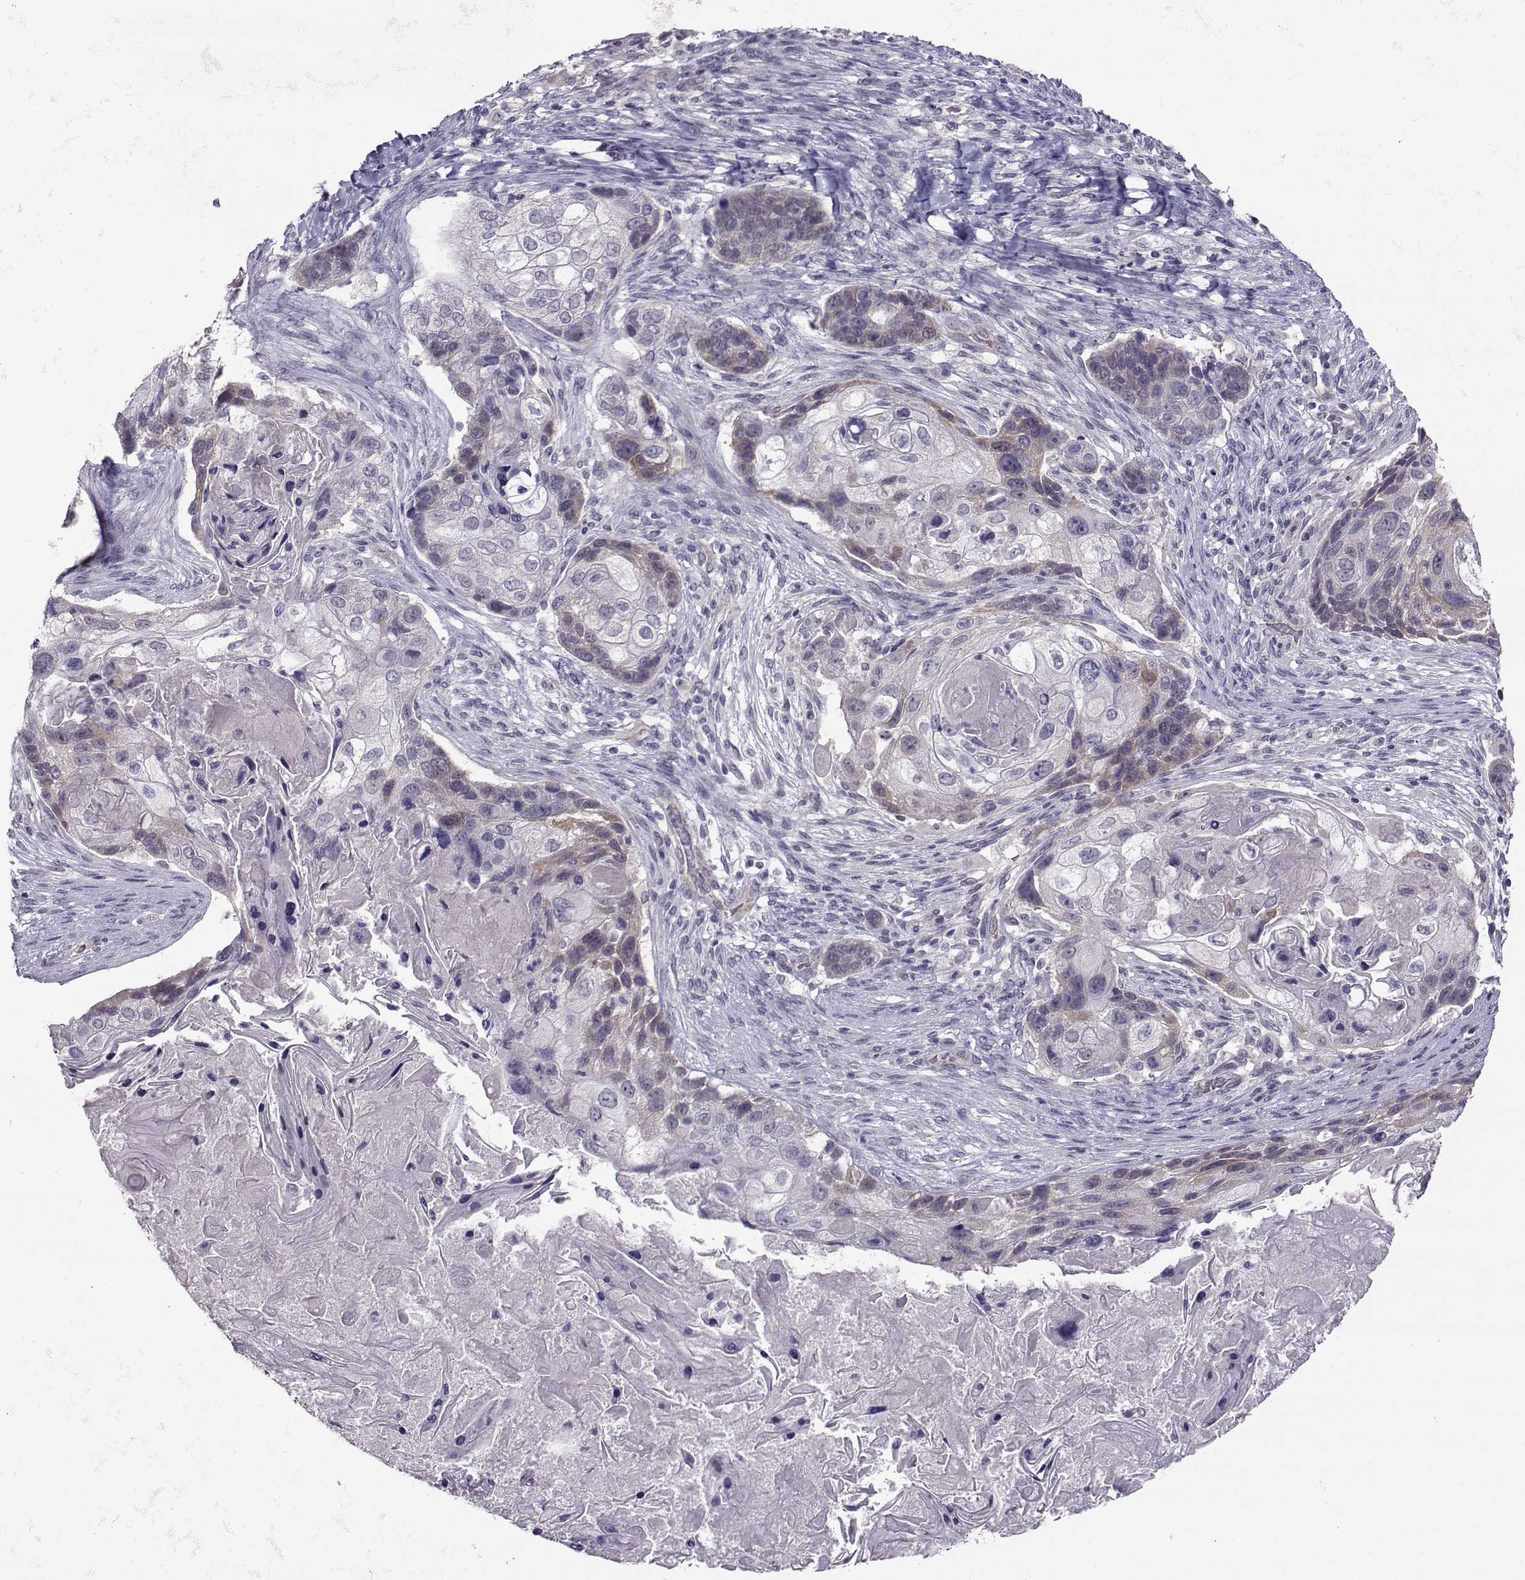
{"staining": {"intensity": "weak", "quantity": "<25%", "location": "cytoplasmic/membranous"}, "tissue": "lung cancer", "cell_type": "Tumor cells", "image_type": "cancer", "snomed": [{"axis": "morphology", "description": "Squamous cell carcinoma, NOS"}, {"axis": "topography", "description": "Lung"}], "caption": "Immunohistochemistry photomicrograph of neoplastic tissue: human squamous cell carcinoma (lung) stained with DAB reveals no significant protein staining in tumor cells. The staining is performed using DAB (3,3'-diaminobenzidine) brown chromogen with nuclei counter-stained in using hematoxylin.", "gene": "DDX20", "patient": {"sex": "male", "age": 69}}